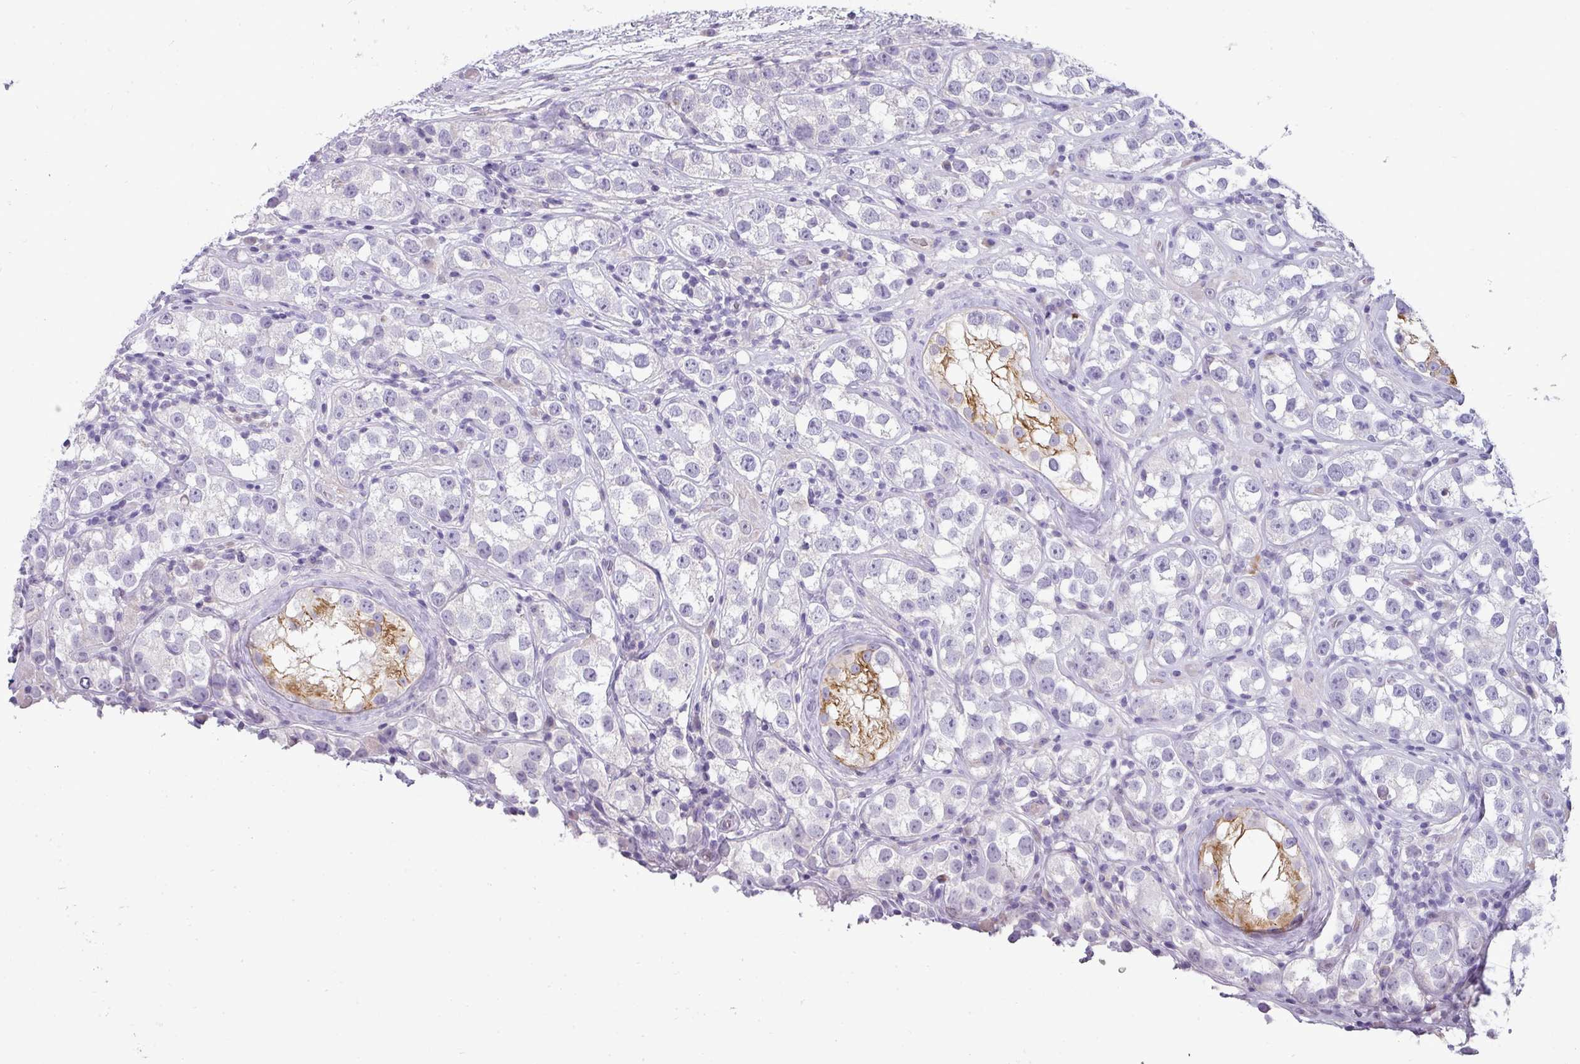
{"staining": {"intensity": "negative", "quantity": "none", "location": "none"}, "tissue": "testis cancer", "cell_type": "Tumor cells", "image_type": "cancer", "snomed": [{"axis": "morphology", "description": "Seminoma, NOS"}, {"axis": "topography", "description": "Testis"}], "caption": "IHC photomicrograph of human seminoma (testis) stained for a protein (brown), which shows no expression in tumor cells.", "gene": "ASXL3", "patient": {"sex": "male", "age": 28}}